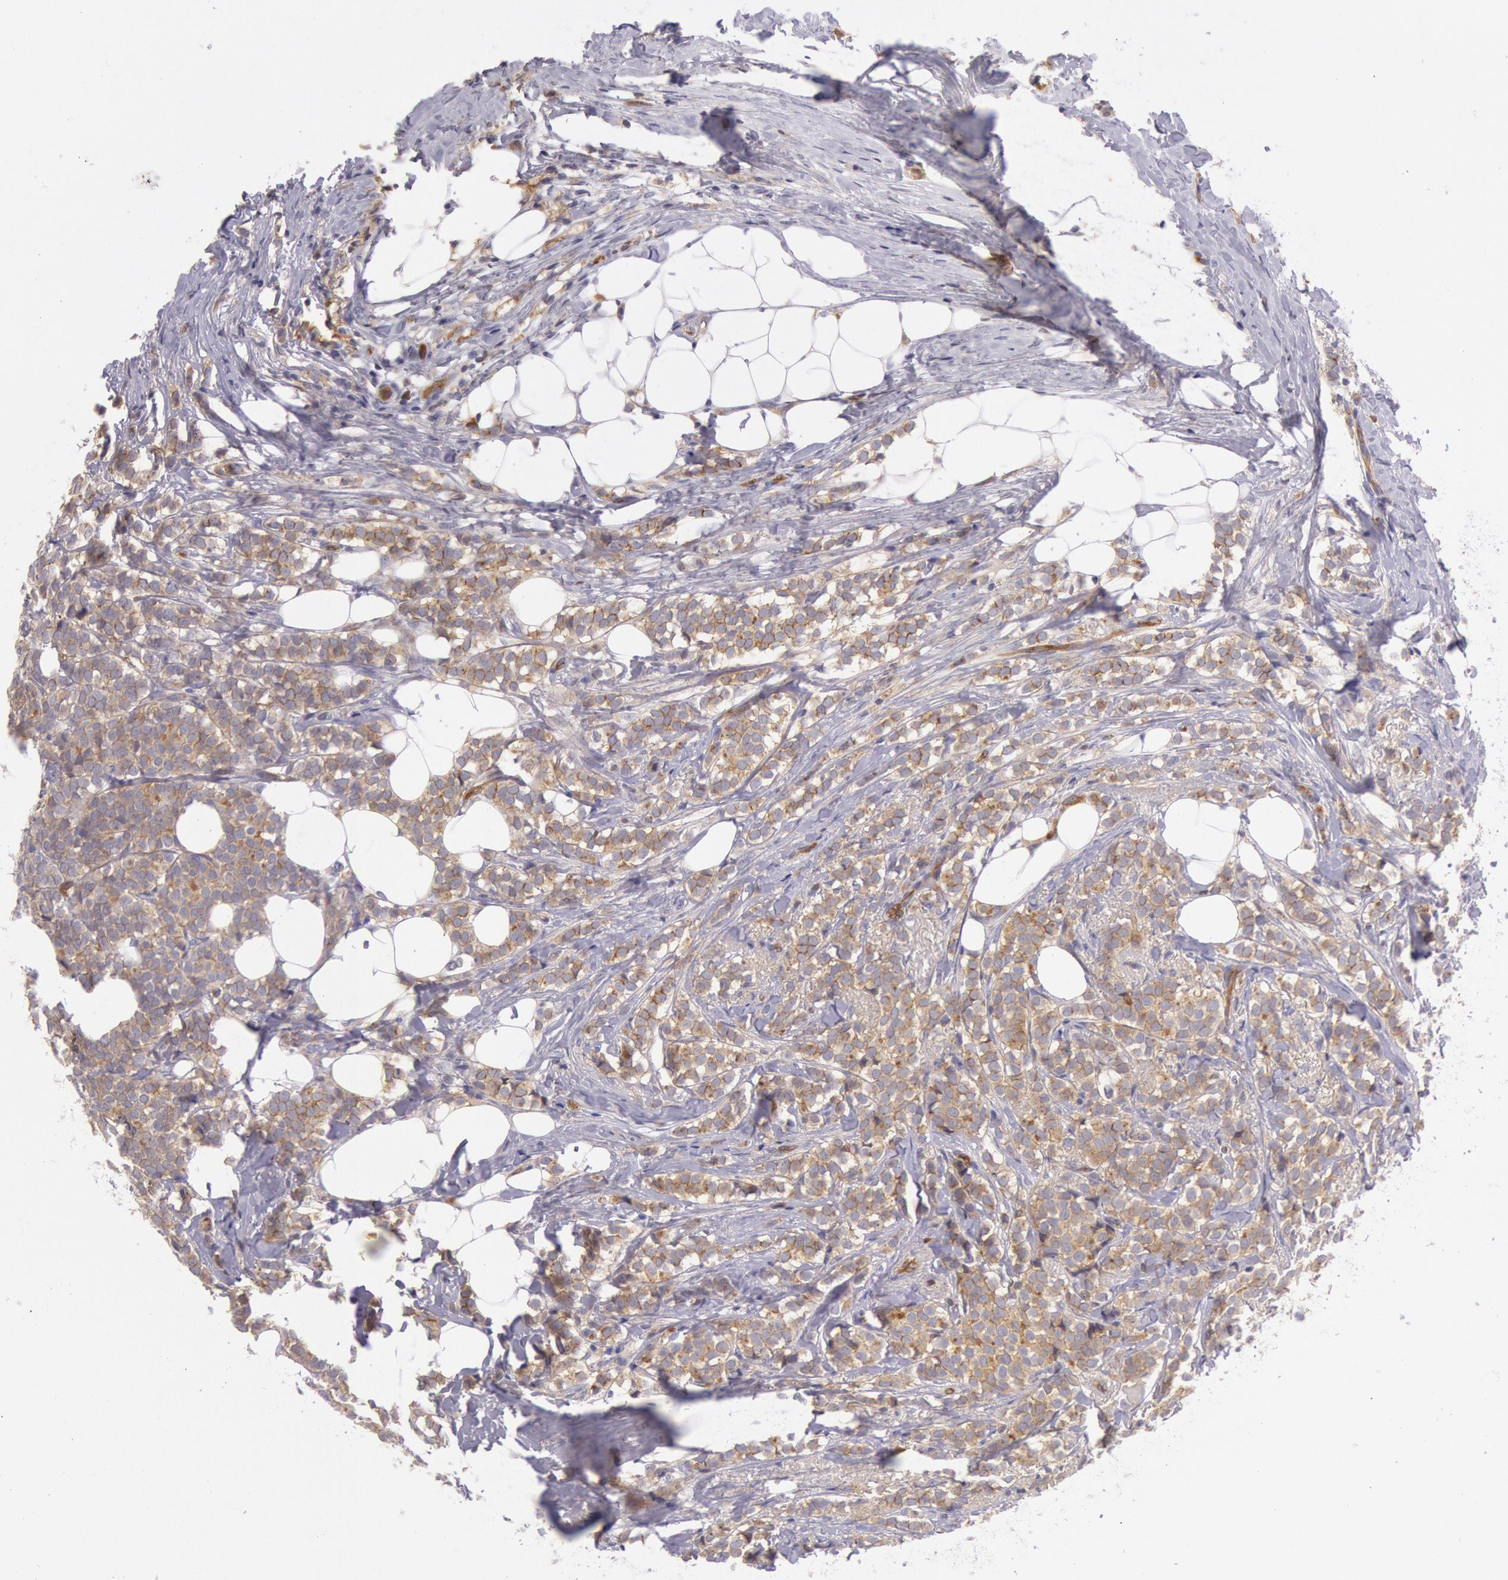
{"staining": {"intensity": "moderate", "quantity": "25%-75%", "location": "cytoplasmic/membranous"}, "tissue": "breast cancer", "cell_type": "Tumor cells", "image_type": "cancer", "snomed": [{"axis": "morphology", "description": "Lobular carcinoma"}, {"axis": "topography", "description": "Breast"}], "caption": "IHC image of breast cancer stained for a protein (brown), which shows medium levels of moderate cytoplasmic/membranous expression in about 25%-75% of tumor cells.", "gene": "MYO5A", "patient": {"sex": "female", "age": 56}}